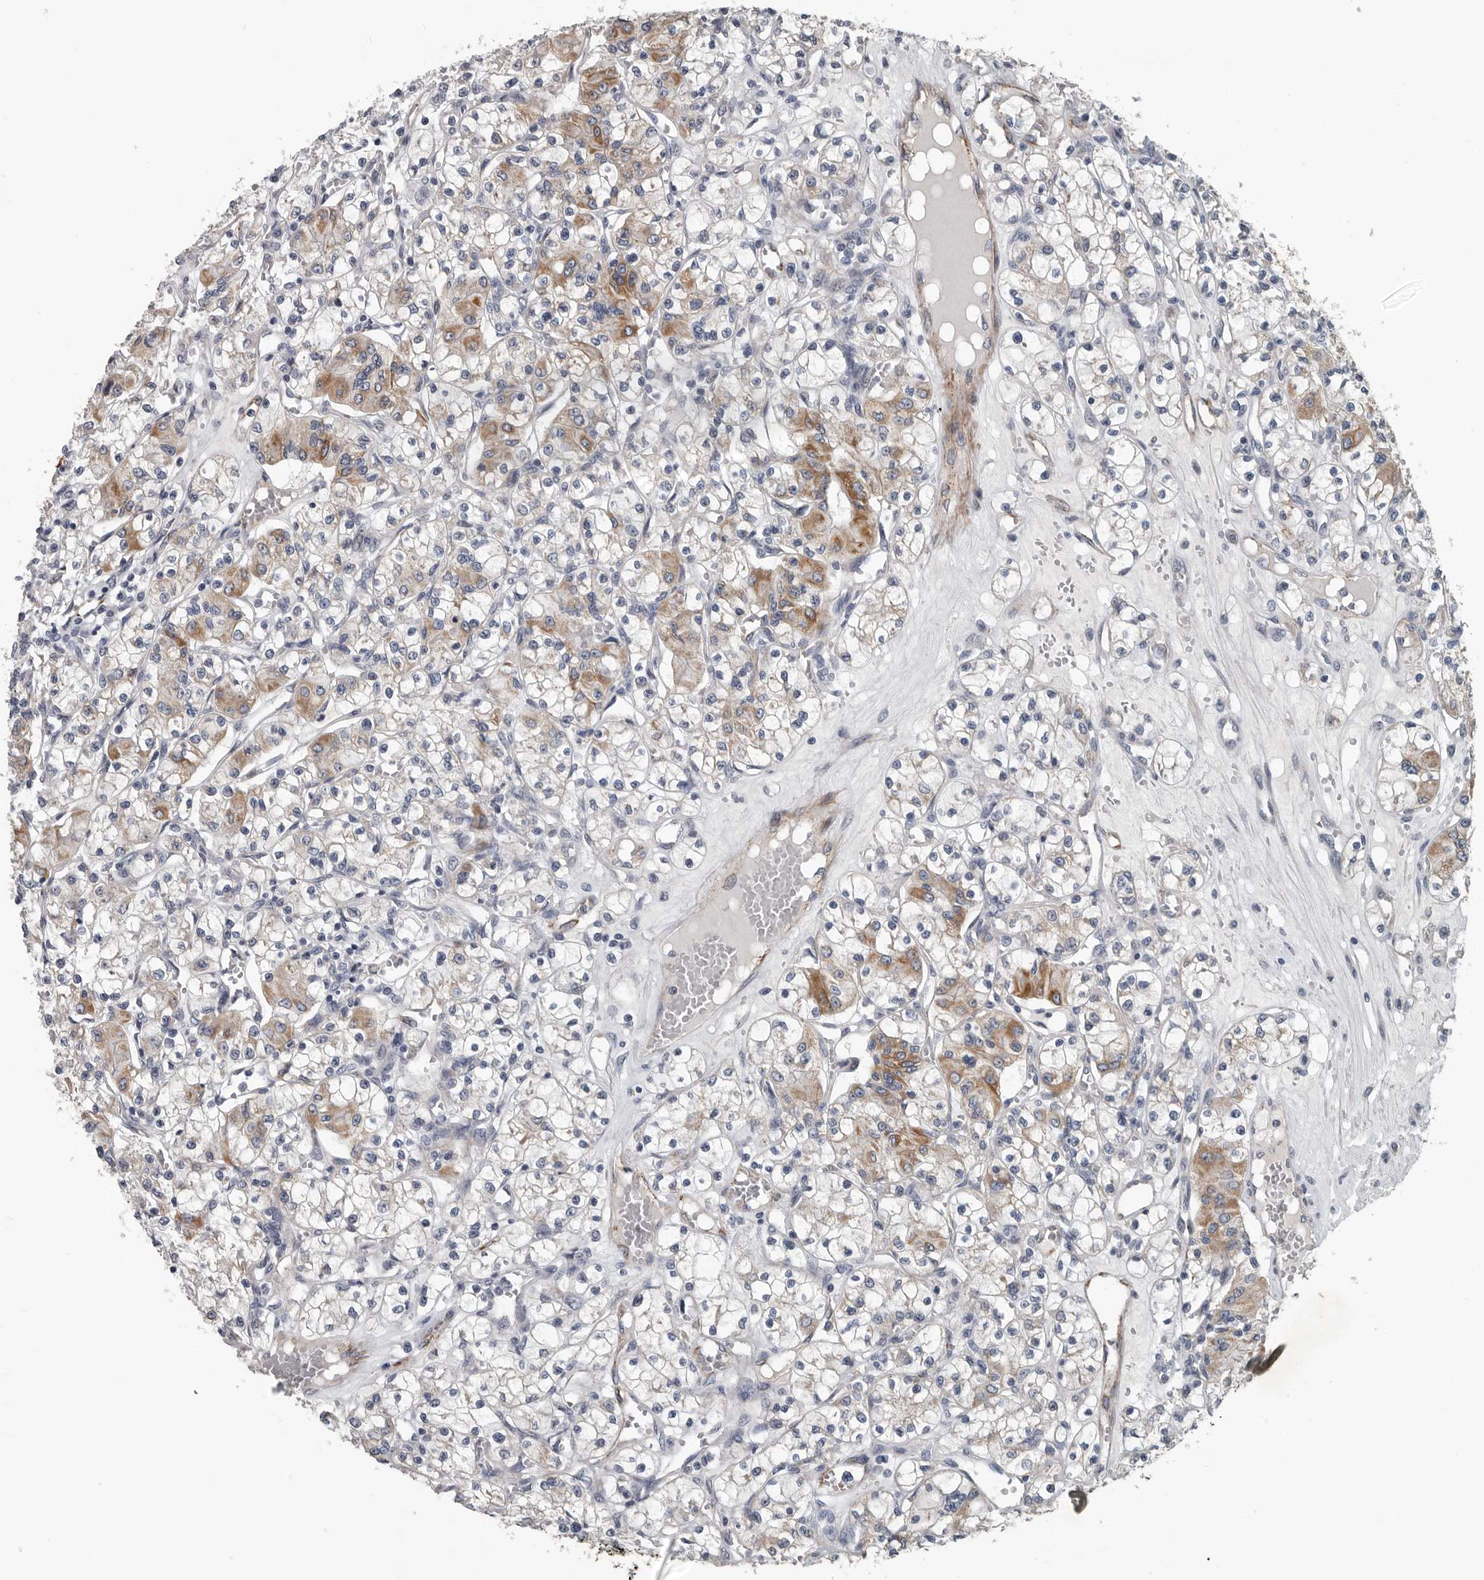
{"staining": {"intensity": "moderate", "quantity": "<25%", "location": "cytoplasmic/membranous"}, "tissue": "renal cancer", "cell_type": "Tumor cells", "image_type": "cancer", "snomed": [{"axis": "morphology", "description": "Adenocarcinoma, NOS"}, {"axis": "topography", "description": "Kidney"}], "caption": "Renal cancer stained for a protein (brown) demonstrates moderate cytoplasmic/membranous positive expression in approximately <25% of tumor cells.", "gene": "DPY19L4", "patient": {"sex": "female", "age": 59}}